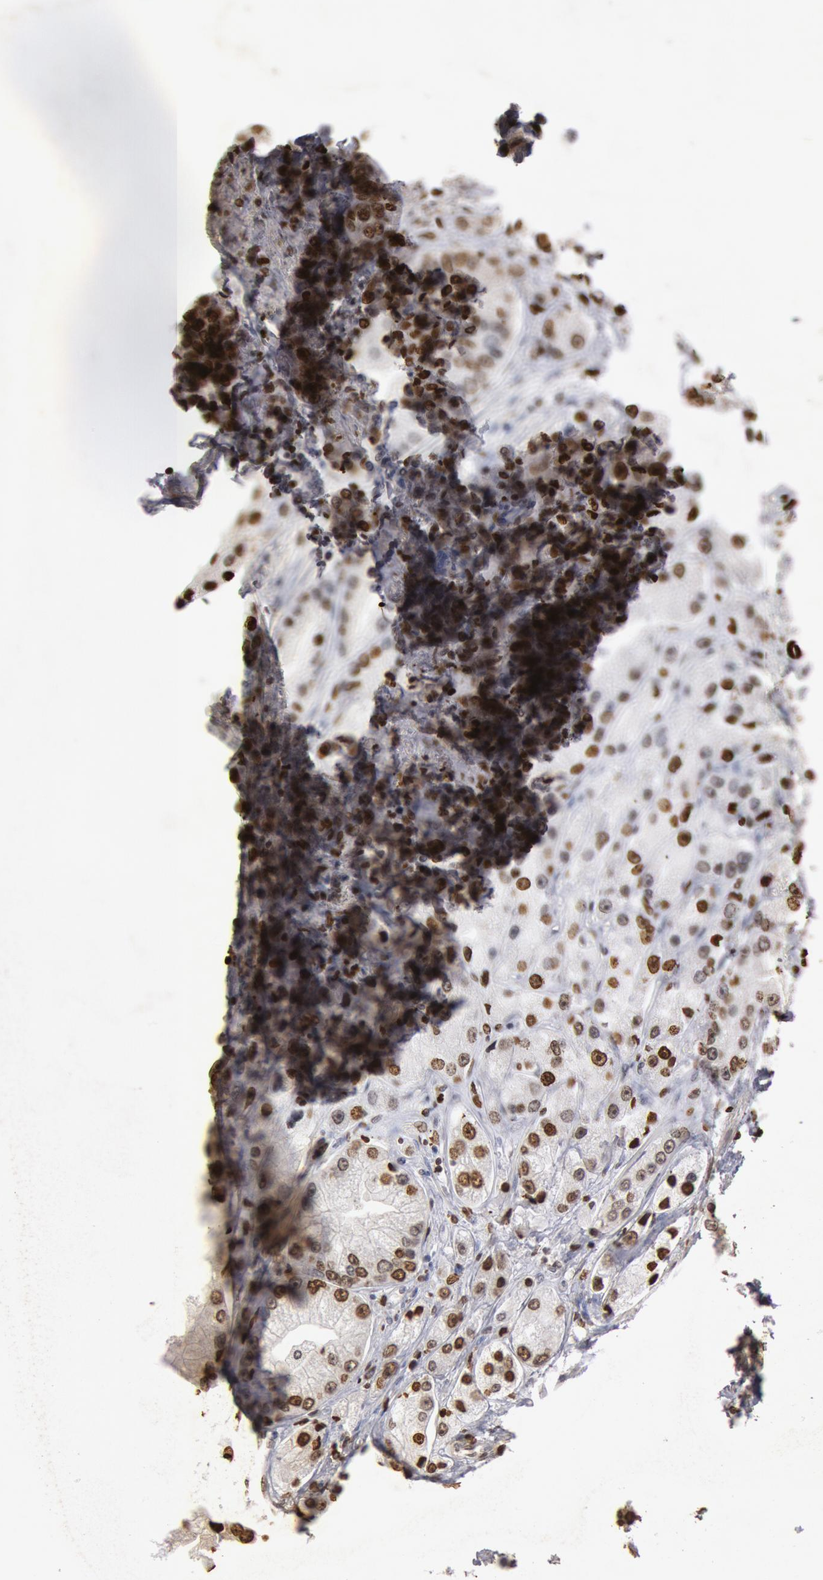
{"staining": {"intensity": "strong", "quantity": ">75%", "location": "nuclear"}, "tissue": "prostate cancer", "cell_type": "Tumor cells", "image_type": "cancer", "snomed": [{"axis": "morphology", "description": "Adenocarcinoma, Medium grade"}, {"axis": "topography", "description": "Prostate"}], "caption": "Prostate cancer stained for a protein (brown) reveals strong nuclear positive positivity in about >75% of tumor cells.", "gene": "FOXA2", "patient": {"sex": "male", "age": 72}}